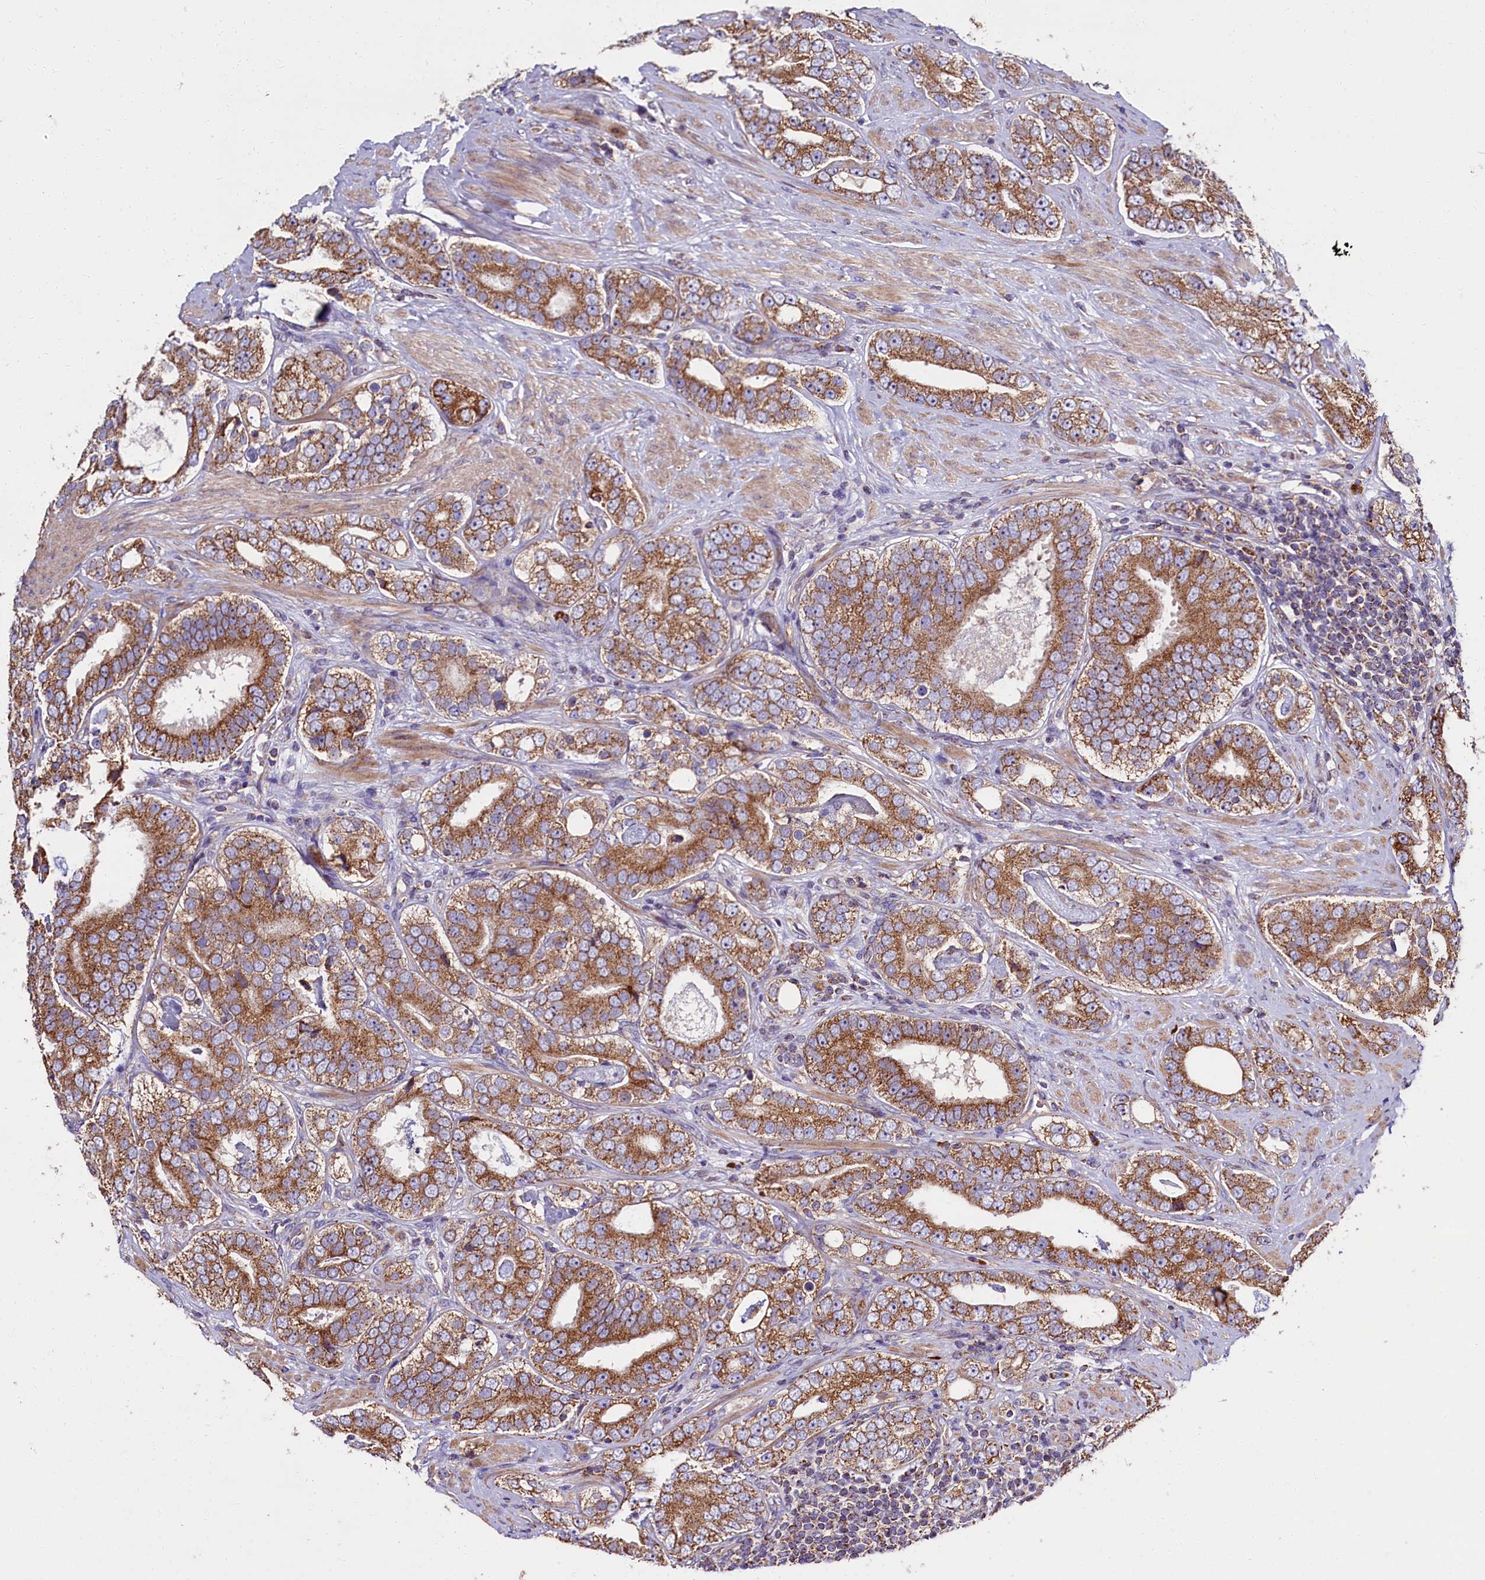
{"staining": {"intensity": "moderate", "quantity": ">75%", "location": "cytoplasmic/membranous"}, "tissue": "prostate cancer", "cell_type": "Tumor cells", "image_type": "cancer", "snomed": [{"axis": "morphology", "description": "Adenocarcinoma, High grade"}, {"axis": "topography", "description": "Prostate"}], "caption": "Prostate cancer stained for a protein demonstrates moderate cytoplasmic/membranous positivity in tumor cells.", "gene": "ZSWIM1", "patient": {"sex": "male", "age": 56}}